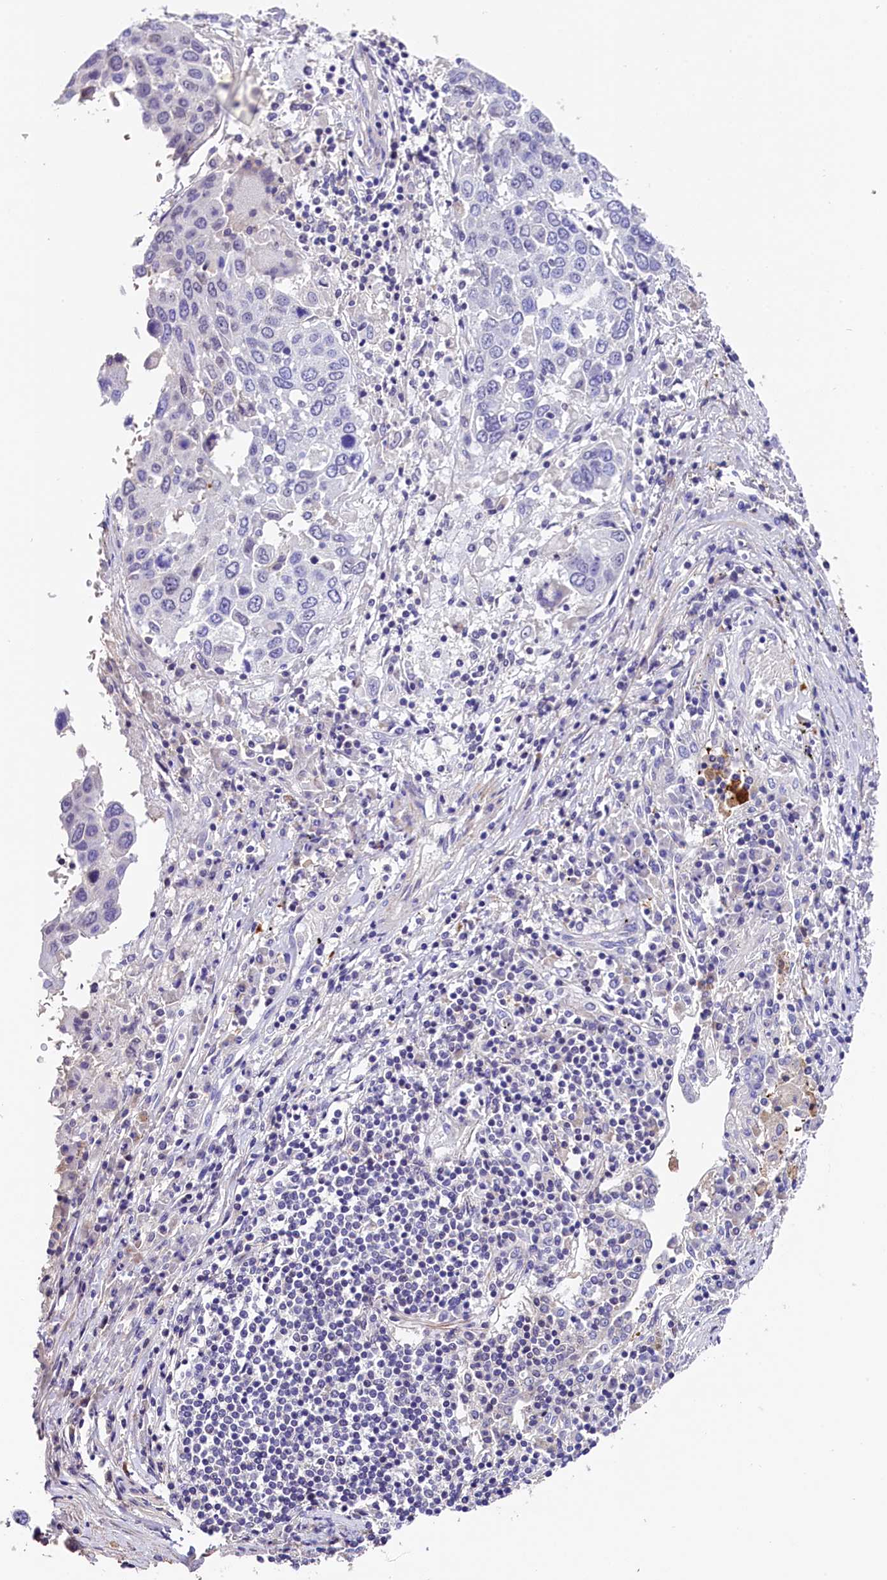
{"staining": {"intensity": "negative", "quantity": "none", "location": "none"}, "tissue": "lung cancer", "cell_type": "Tumor cells", "image_type": "cancer", "snomed": [{"axis": "morphology", "description": "Squamous cell carcinoma, NOS"}, {"axis": "topography", "description": "Lung"}], "caption": "DAB immunohistochemical staining of human squamous cell carcinoma (lung) displays no significant staining in tumor cells.", "gene": "MEX3B", "patient": {"sex": "male", "age": 65}}